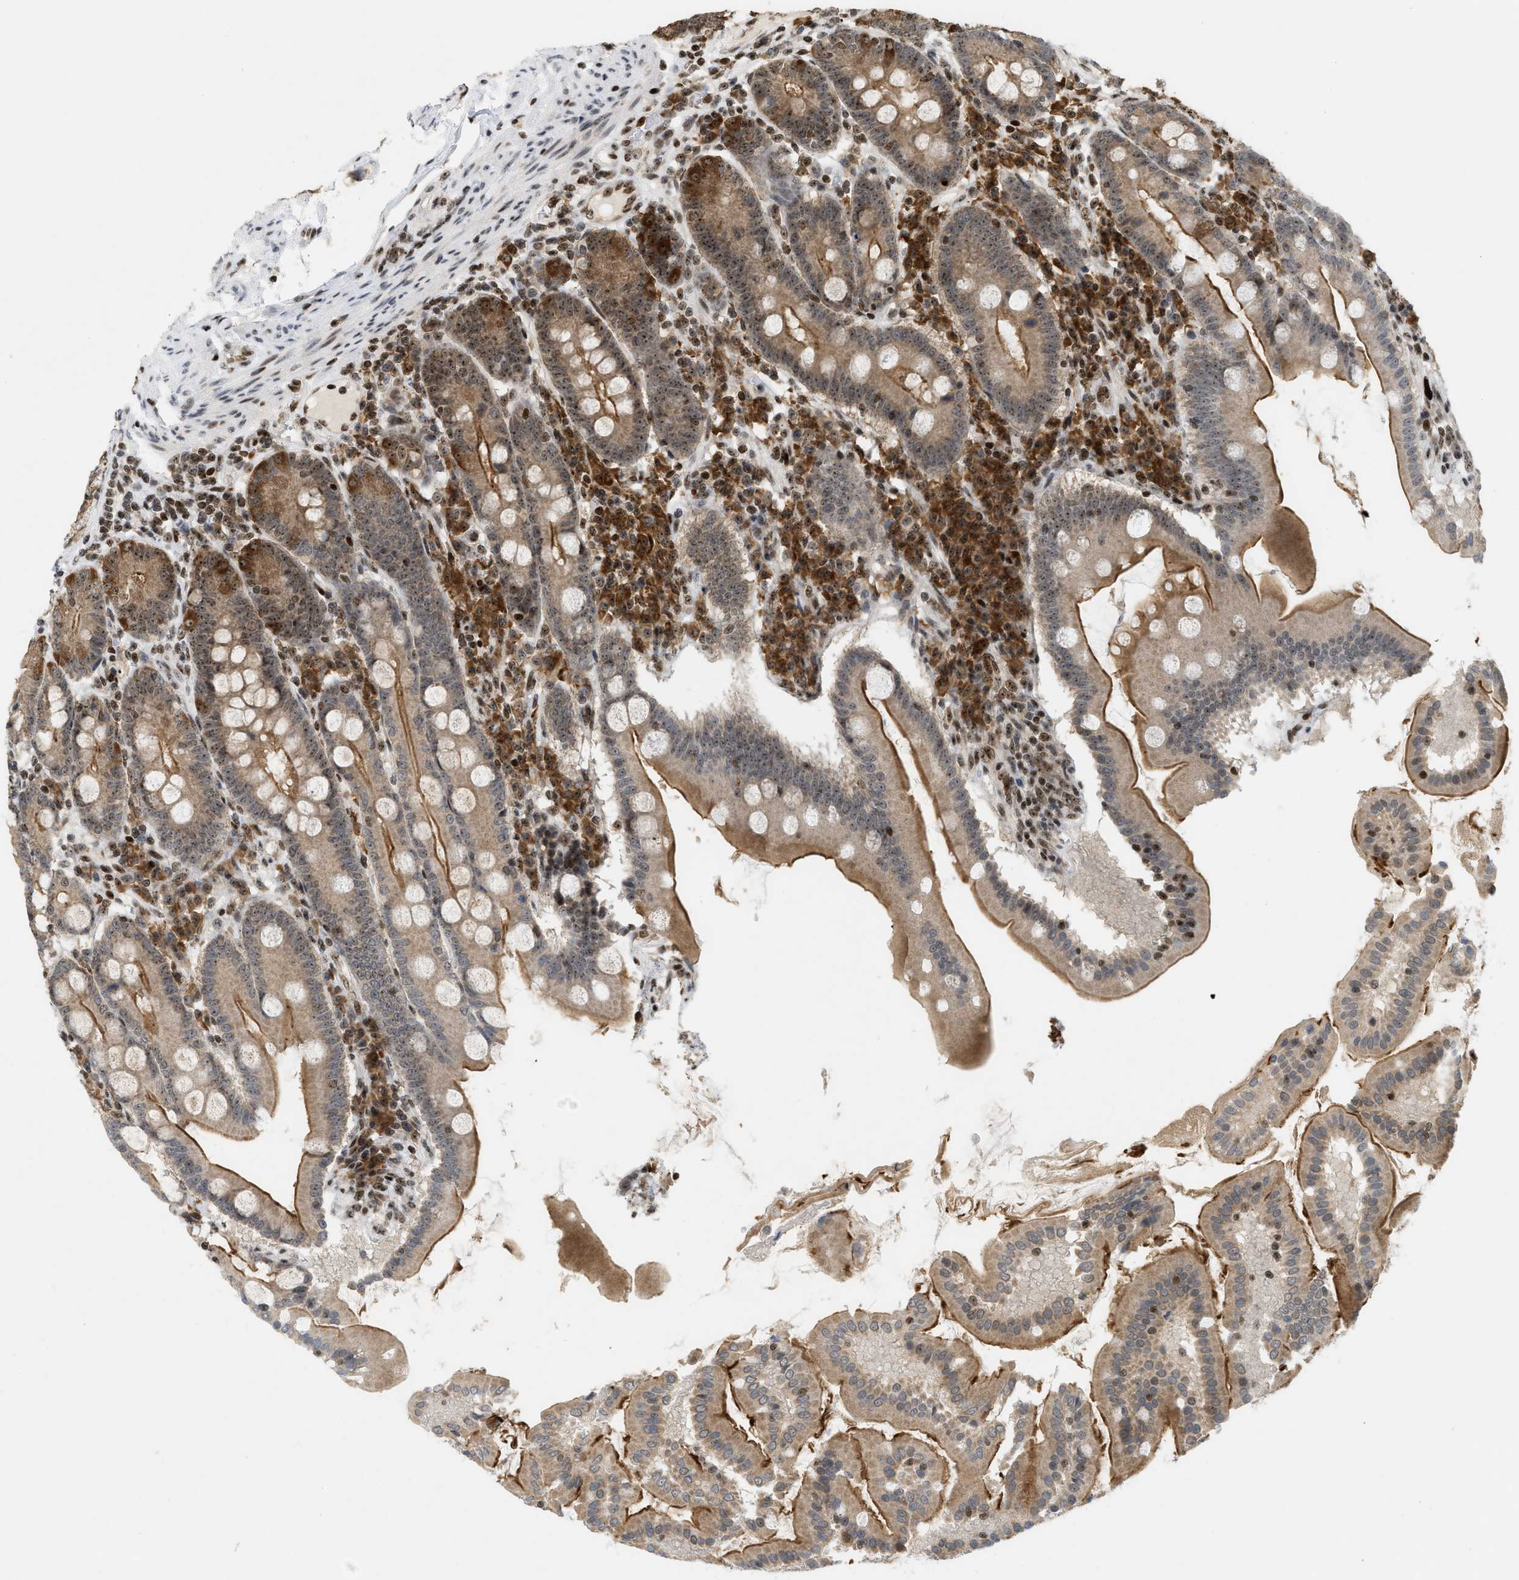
{"staining": {"intensity": "strong", "quantity": ">75%", "location": "cytoplasmic/membranous,nuclear"}, "tissue": "duodenum", "cell_type": "Glandular cells", "image_type": "normal", "snomed": [{"axis": "morphology", "description": "Normal tissue, NOS"}, {"axis": "topography", "description": "Duodenum"}], "caption": "DAB (3,3'-diaminobenzidine) immunohistochemical staining of unremarkable duodenum reveals strong cytoplasmic/membranous,nuclear protein positivity in approximately >75% of glandular cells. Ihc stains the protein of interest in brown and the nuclei are stained blue.", "gene": "ZNF22", "patient": {"sex": "male", "age": 50}}